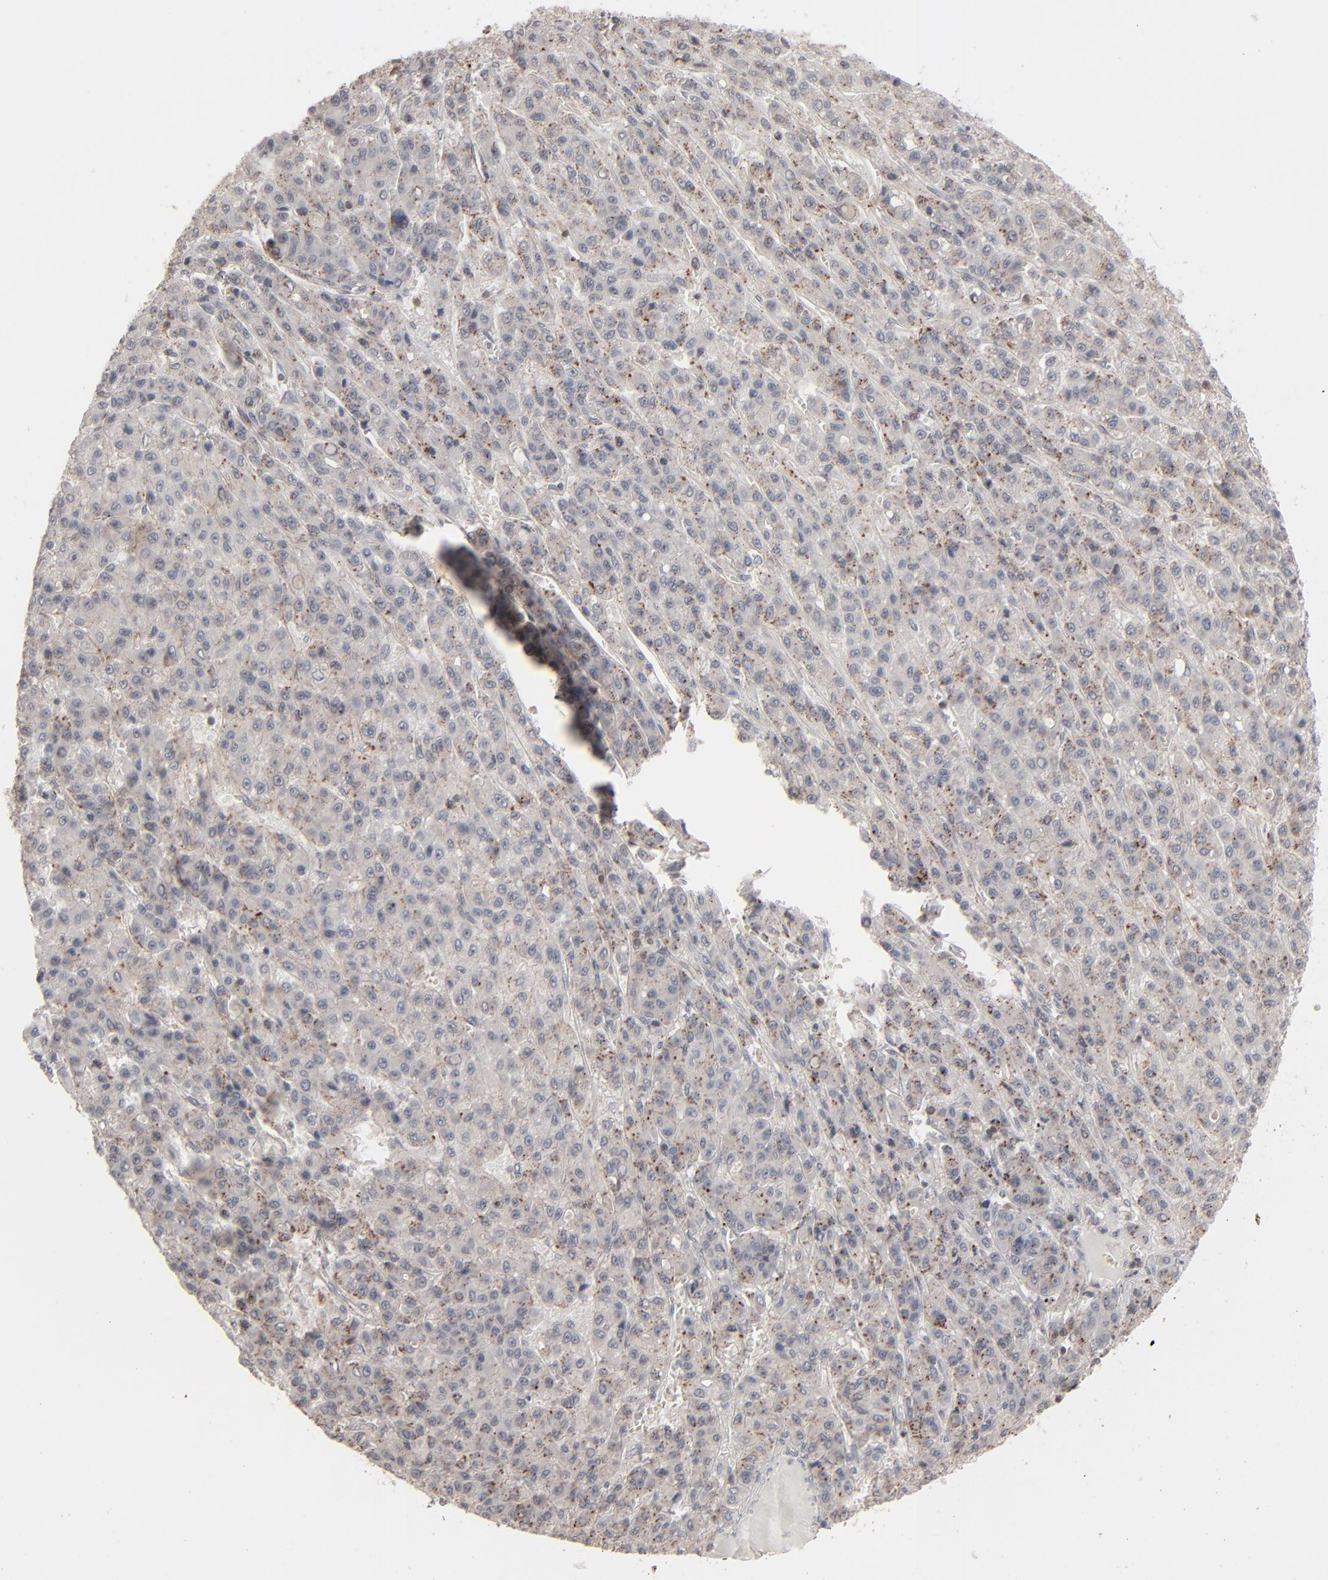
{"staining": {"intensity": "moderate", "quantity": "25%-75%", "location": "cytoplasmic/membranous"}, "tissue": "liver cancer", "cell_type": "Tumor cells", "image_type": "cancer", "snomed": [{"axis": "morphology", "description": "Carcinoma, Hepatocellular, NOS"}, {"axis": "topography", "description": "Liver"}], "caption": "A photomicrograph of hepatocellular carcinoma (liver) stained for a protein shows moderate cytoplasmic/membranous brown staining in tumor cells. The protein of interest is shown in brown color, while the nuclei are stained blue.", "gene": "STAT4", "patient": {"sex": "male", "age": 70}}